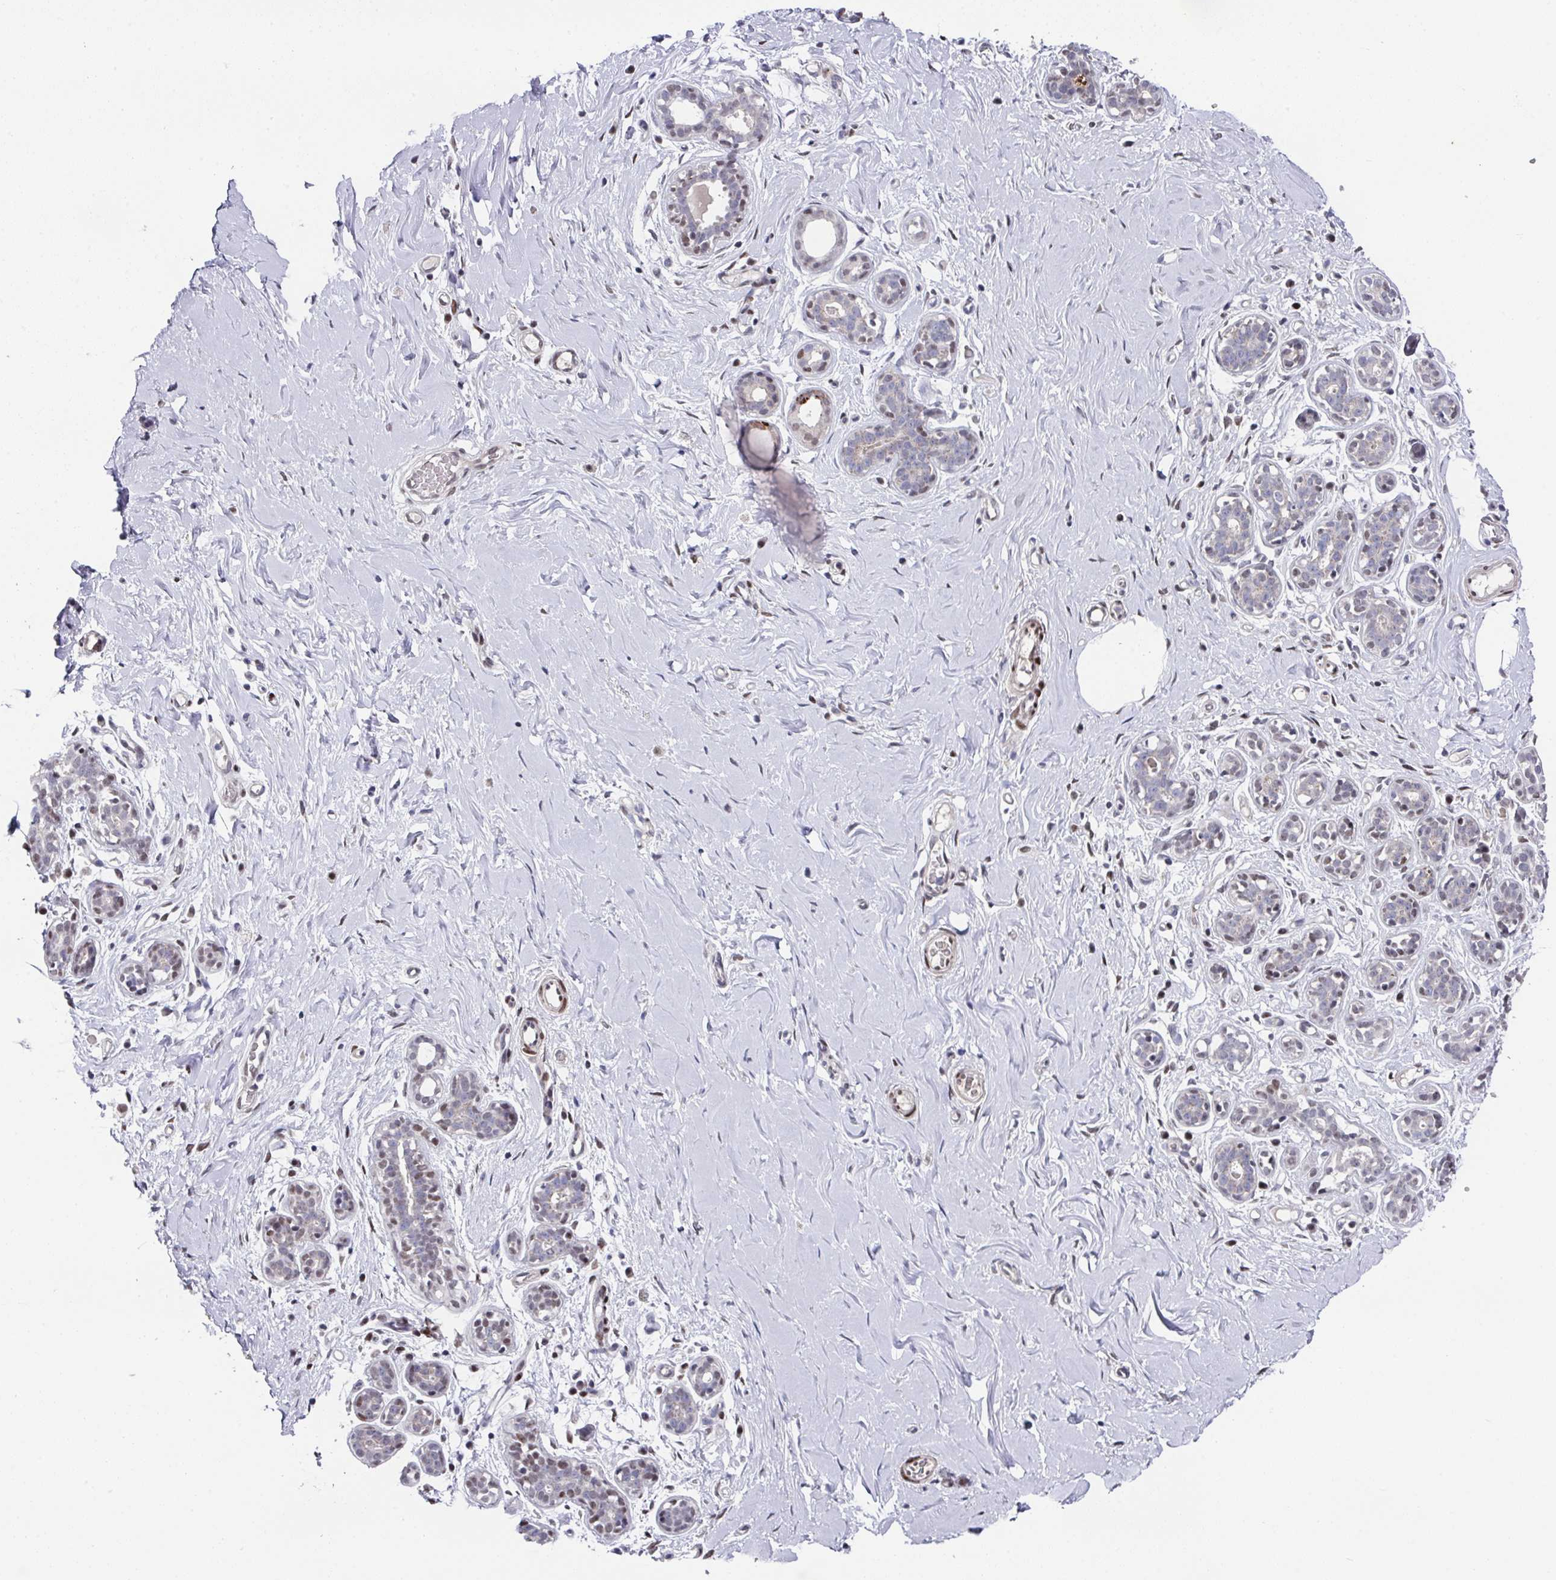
{"staining": {"intensity": "negative", "quantity": "none", "location": "none"}, "tissue": "breast", "cell_type": "Adipocytes", "image_type": "normal", "snomed": [{"axis": "morphology", "description": "Normal tissue, NOS"}, {"axis": "topography", "description": "Breast"}], "caption": "A high-resolution micrograph shows immunohistochemistry (IHC) staining of normal breast, which shows no significant expression in adipocytes.", "gene": "CBX7", "patient": {"sex": "female", "age": 27}}